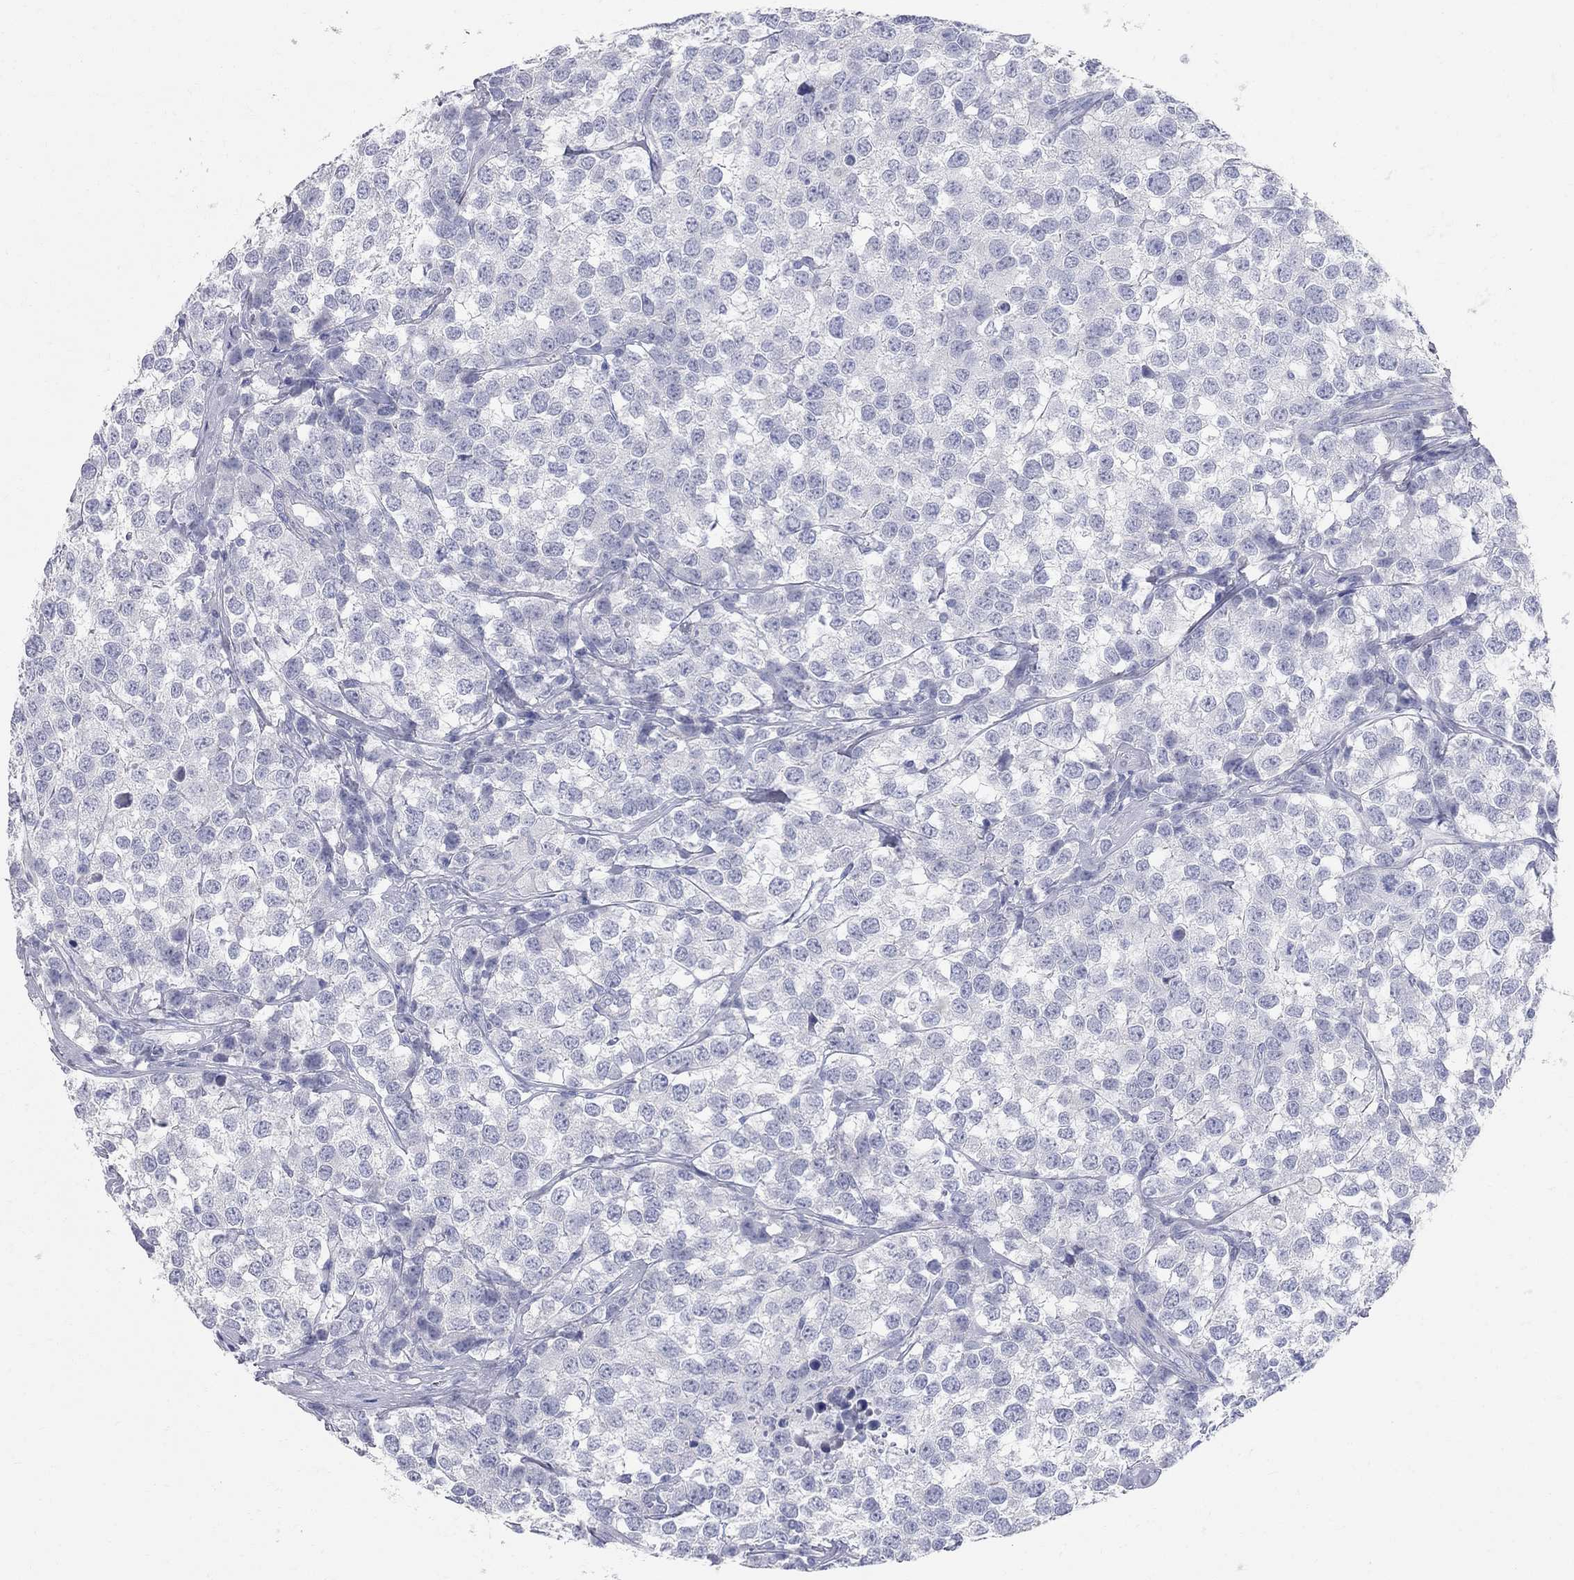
{"staining": {"intensity": "negative", "quantity": "none", "location": "none"}, "tissue": "testis cancer", "cell_type": "Tumor cells", "image_type": "cancer", "snomed": [{"axis": "morphology", "description": "Seminoma, NOS"}, {"axis": "topography", "description": "Testis"}], "caption": "A photomicrograph of testis cancer stained for a protein displays no brown staining in tumor cells.", "gene": "AOX1", "patient": {"sex": "male", "age": 59}}